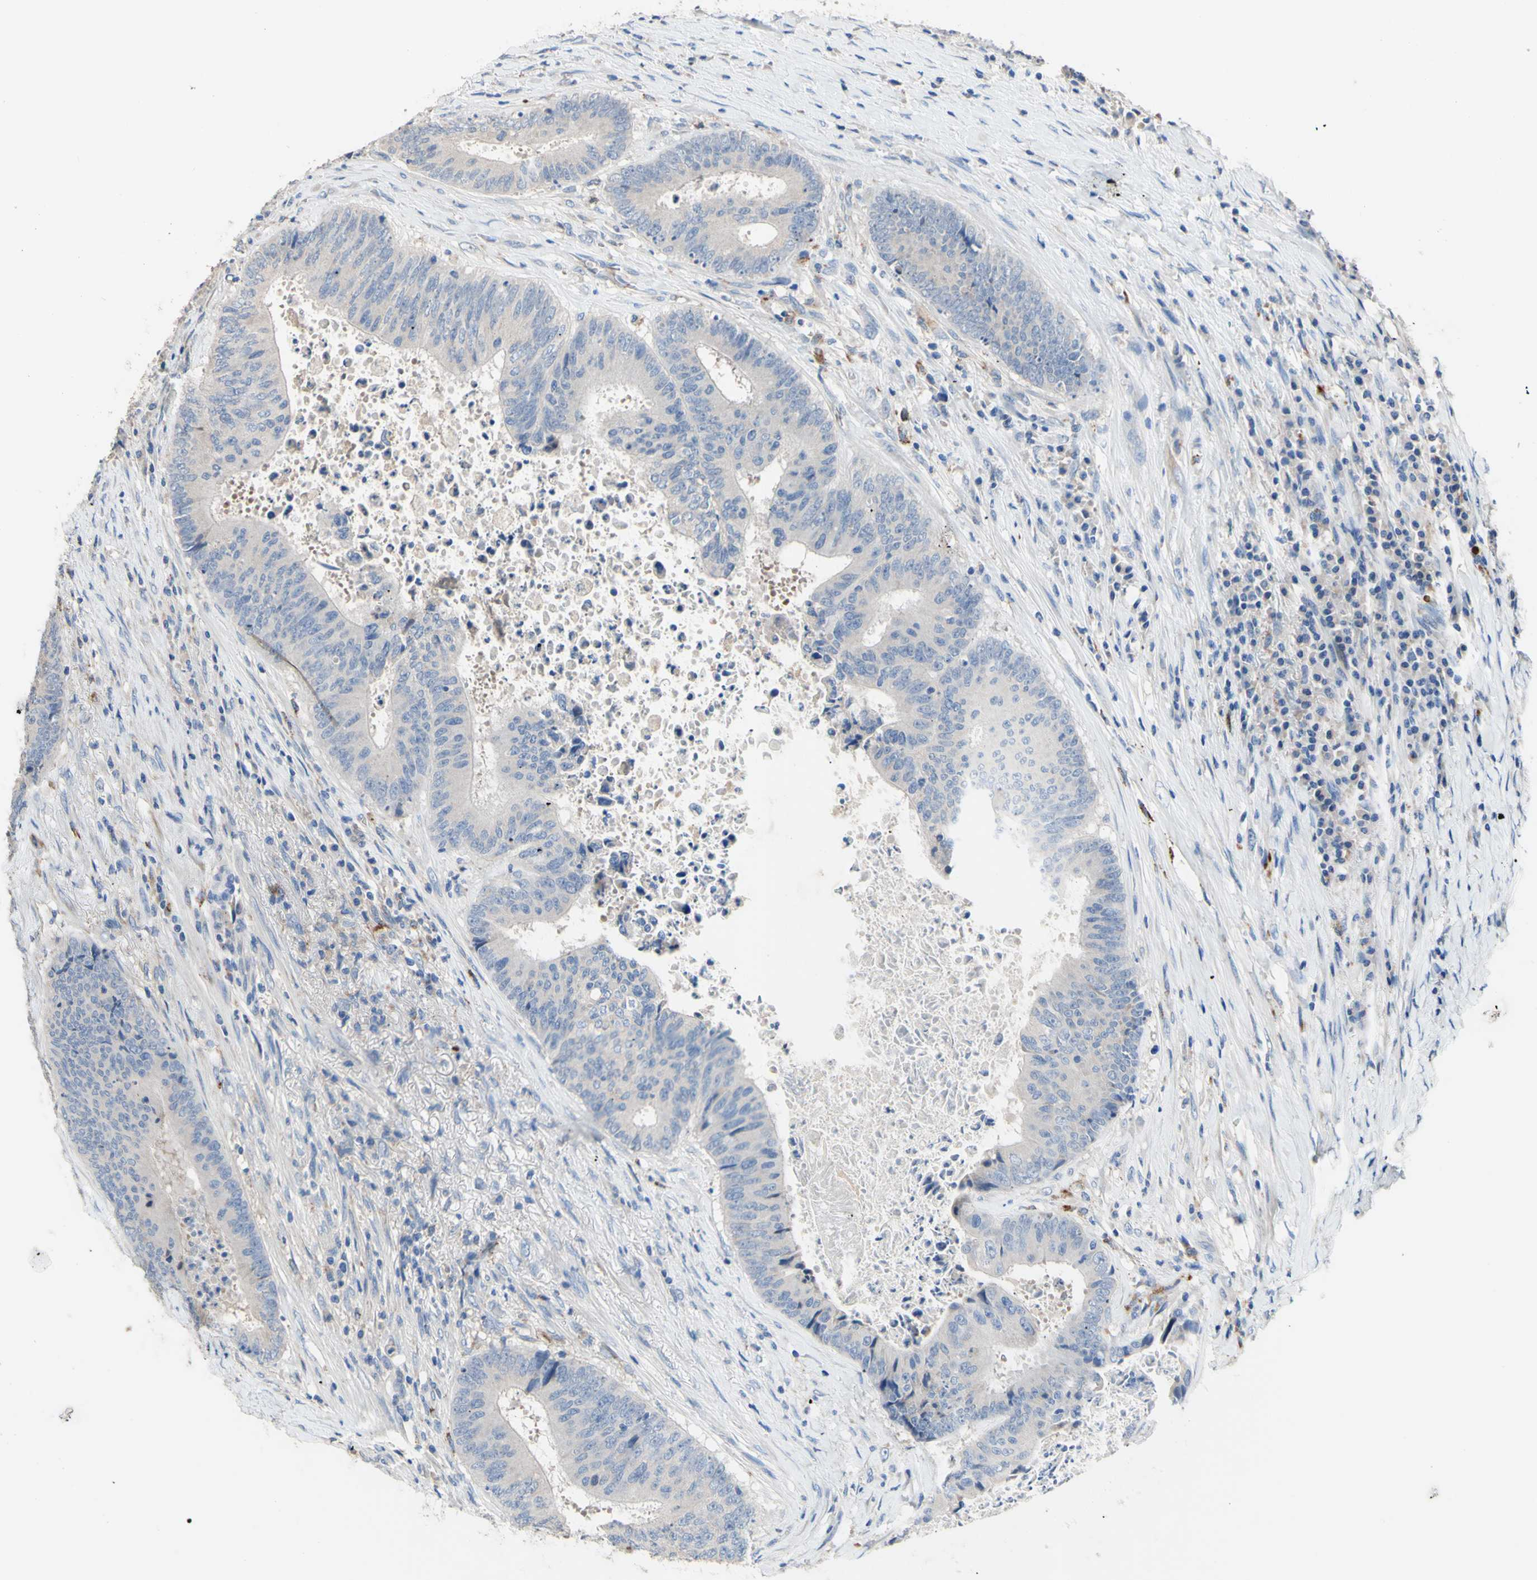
{"staining": {"intensity": "negative", "quantity": "none", "location": "none"}, "tissue": "colorectal cancer", "cell_type": "Tumor cells", "image_type": "cancer", "snomed": [{"axis": "morphology", "description": "Adenocarcinoma, NOS"}, {"axis": "topography", "description": "Rectum"}], "caption": "Immunohistochemical staining of colorectal cancer exhibits no significant positivity in tumor cells.", "gene": "CDON", "patient": {"sex": "male", "age": 72}}